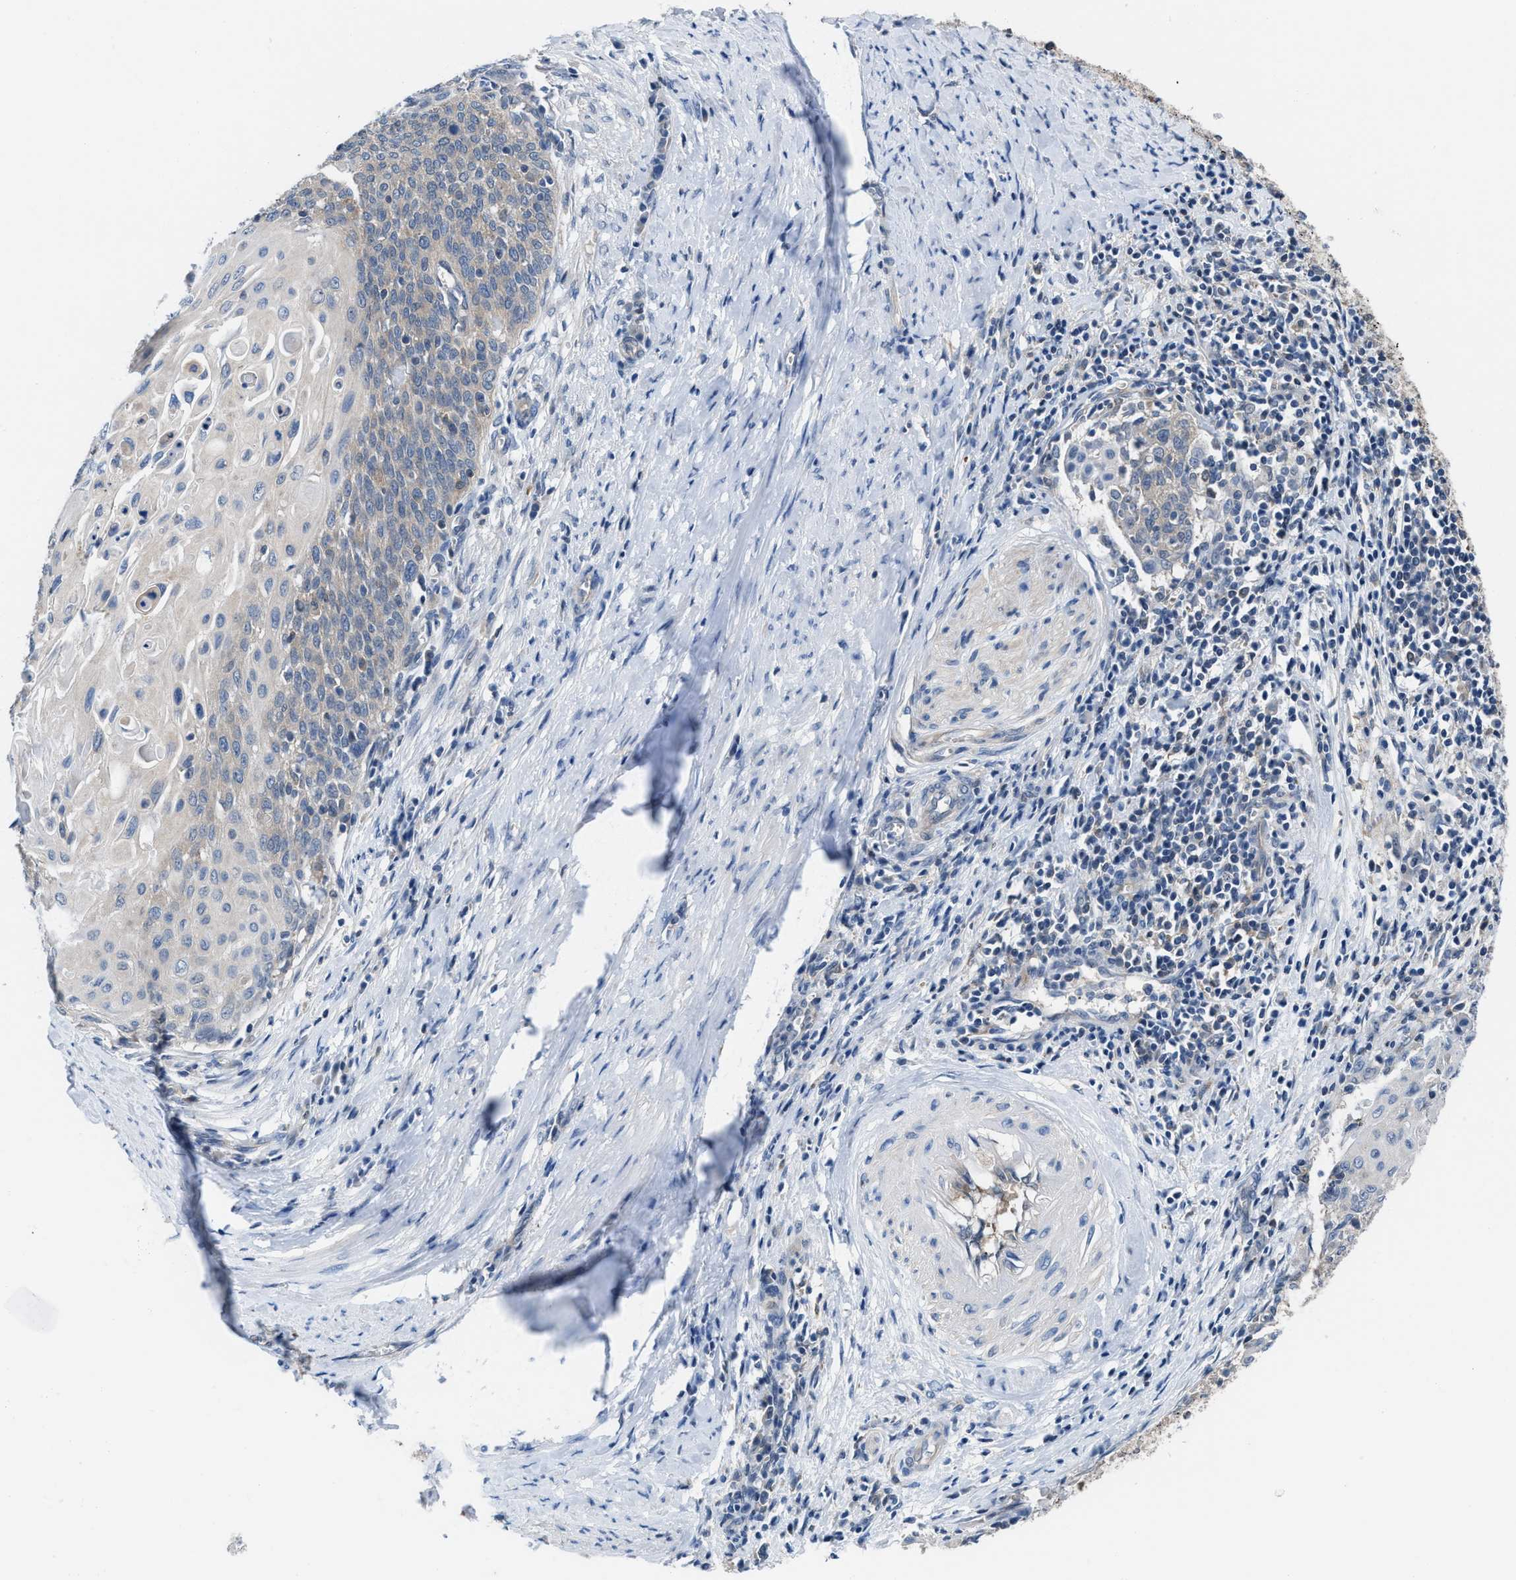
{"staining": {"intensity": "weak", "quantity": "<25%", "location": "cytoplasmic/membranous"}, "tissue": "cervical cancer", "cell_type": "Tumor cells", "image_type": "cancer", "snomed": [{"axis": "morphology", "description": "Squamous cell carcinoma, NOS"}, {"axis": "topography", "description": "Cervix"}], "caption": "An image of human squamous cell carcinoma (cervical) is negative for staining in tumor cells. Nuclei are stained in blue.", "gene": "NUDT5", "patient": {"sex": "female", "age": 39}}